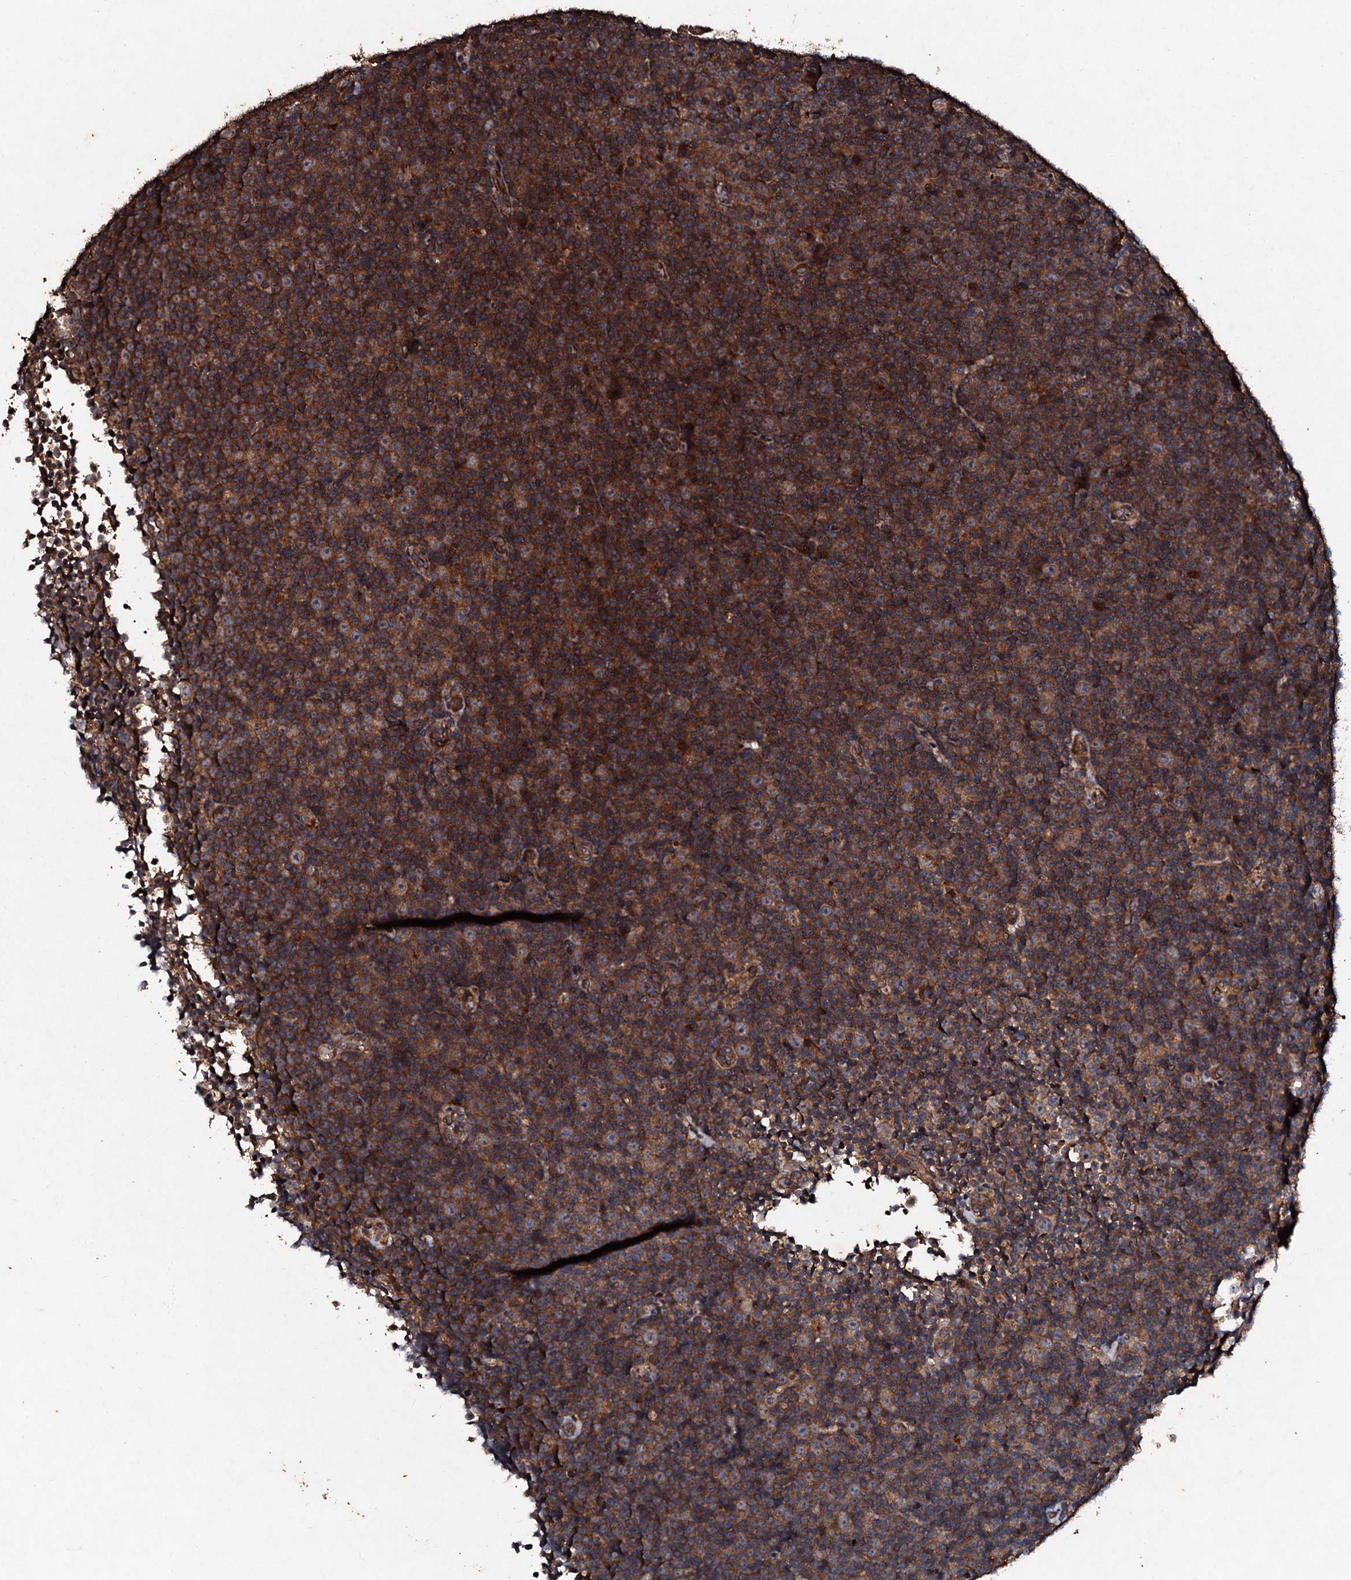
{"staining": {"intensity": "strong", "quantity": ">75%", "location": "cytoplasmic/membranous"}, "tissue": "lymphoma", "cell_type": "Tumor cells", "image_type": "cancer", "snomed": [{"axis": "morphology", "description": "Malignant lymphoma, non-Hodgkin's type, Low grade"}, {"axis": "topography", "description": "Lymph node"}], "caption": "Protein staining exhibits strong cytoplasmic/membranous positivity in approximately >75% of tumor cells in malignant lymphoma, non-Hodgkin's type (low-grade).", "gene": "KERA", "patient": {"sex": "female", "age": 67}}